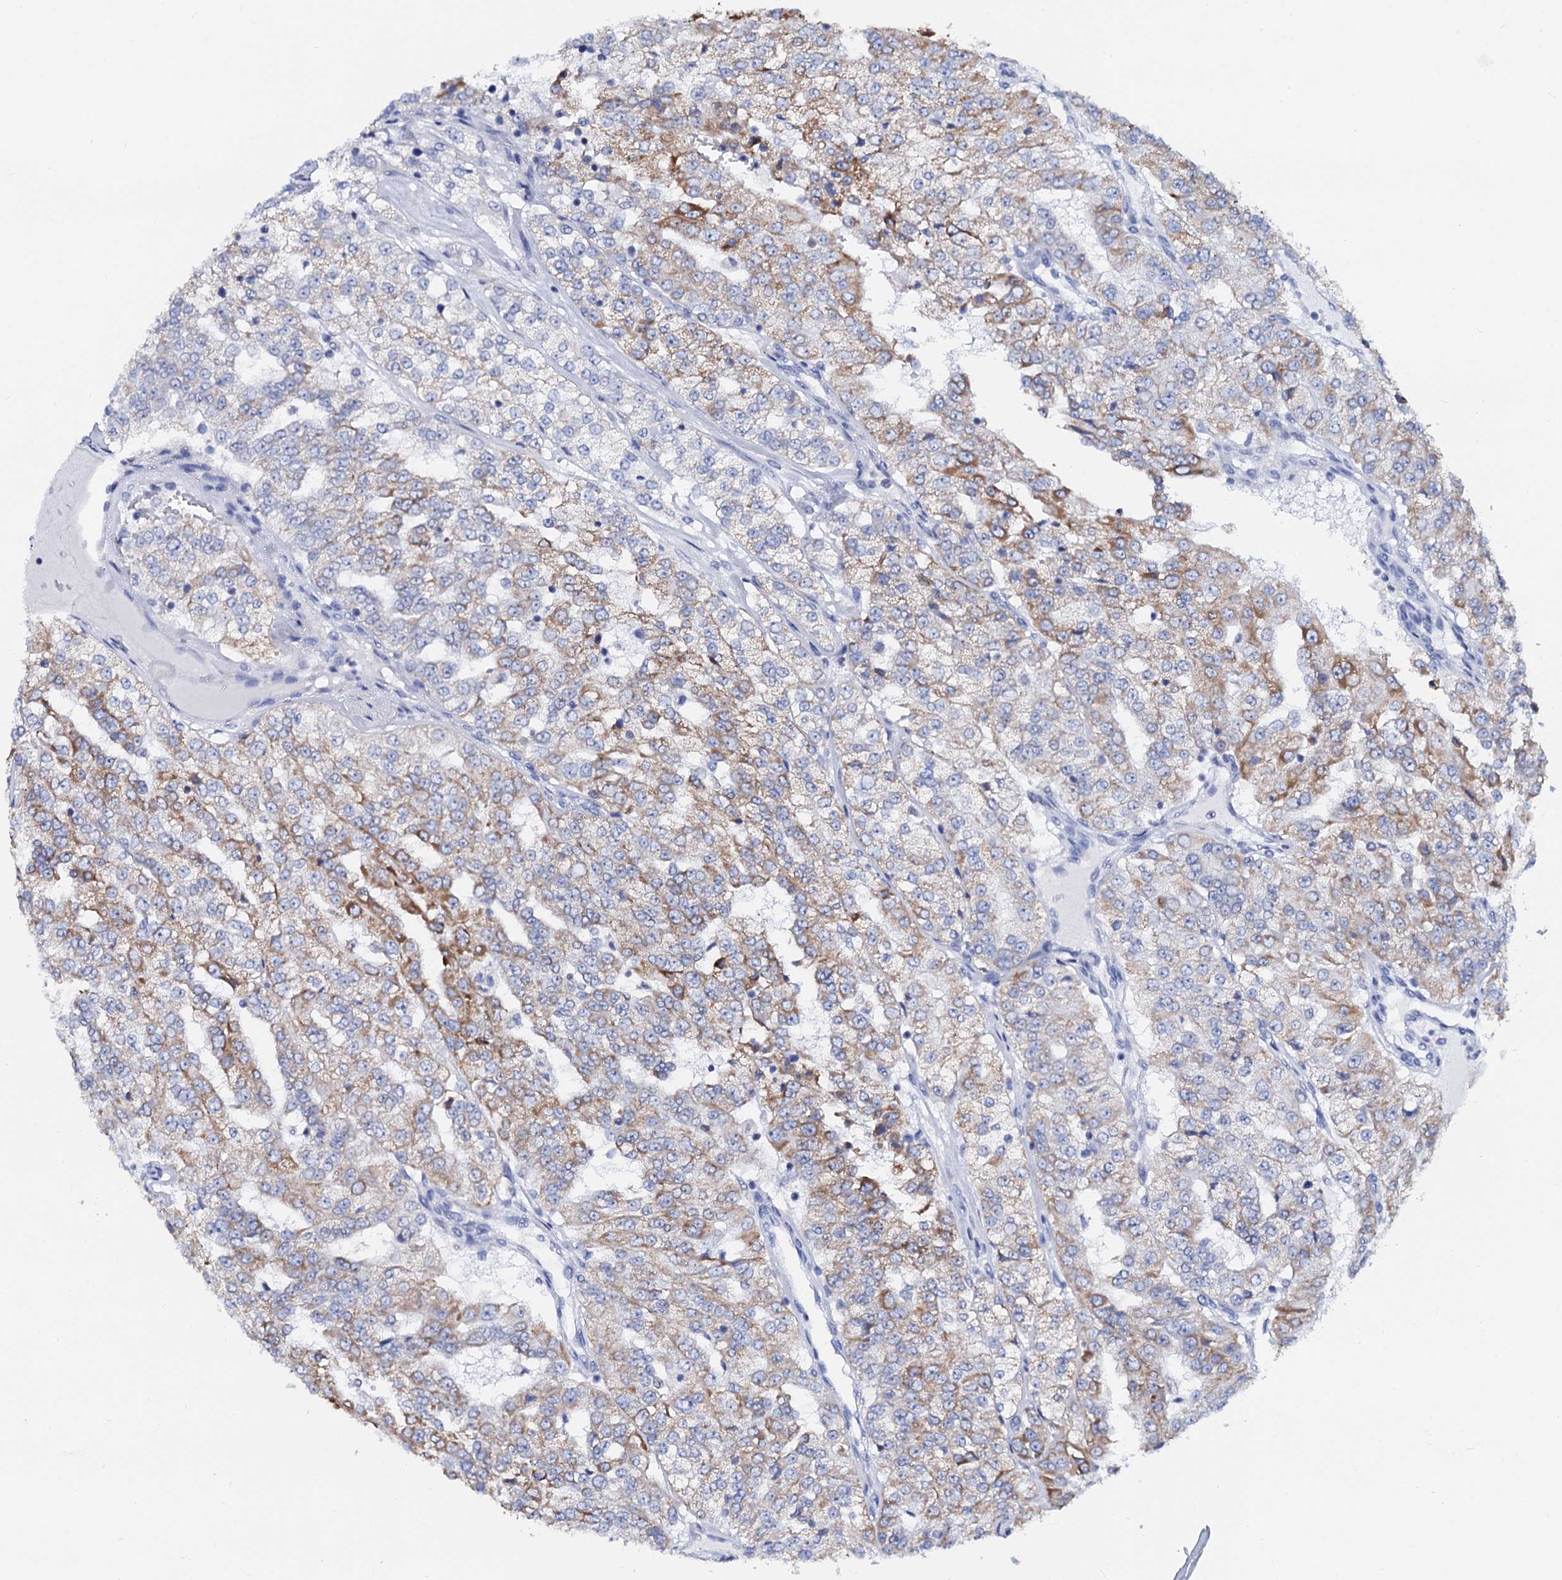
{"staining": {"intensity": "moderate", "quantity": "25%-75%", "location": "cytoplasmic/membranous"}, "tissue": "renal cancer", "cell_type": "Tumor cells", "image_type": "cancer", "snomed": [{"axis": "morphology", "description": "Adenocarcinoma, NOS"}, {"axis": "topography", "description": "Kidney"}], "caption": "Moderate cytoplasmic/membranous positivity is appreciated in about 25%-75% of tumor cells in adenocarcinoma (renal).", "gene": "ACADSB", "patient": {"sex": "female", "age": 63}}